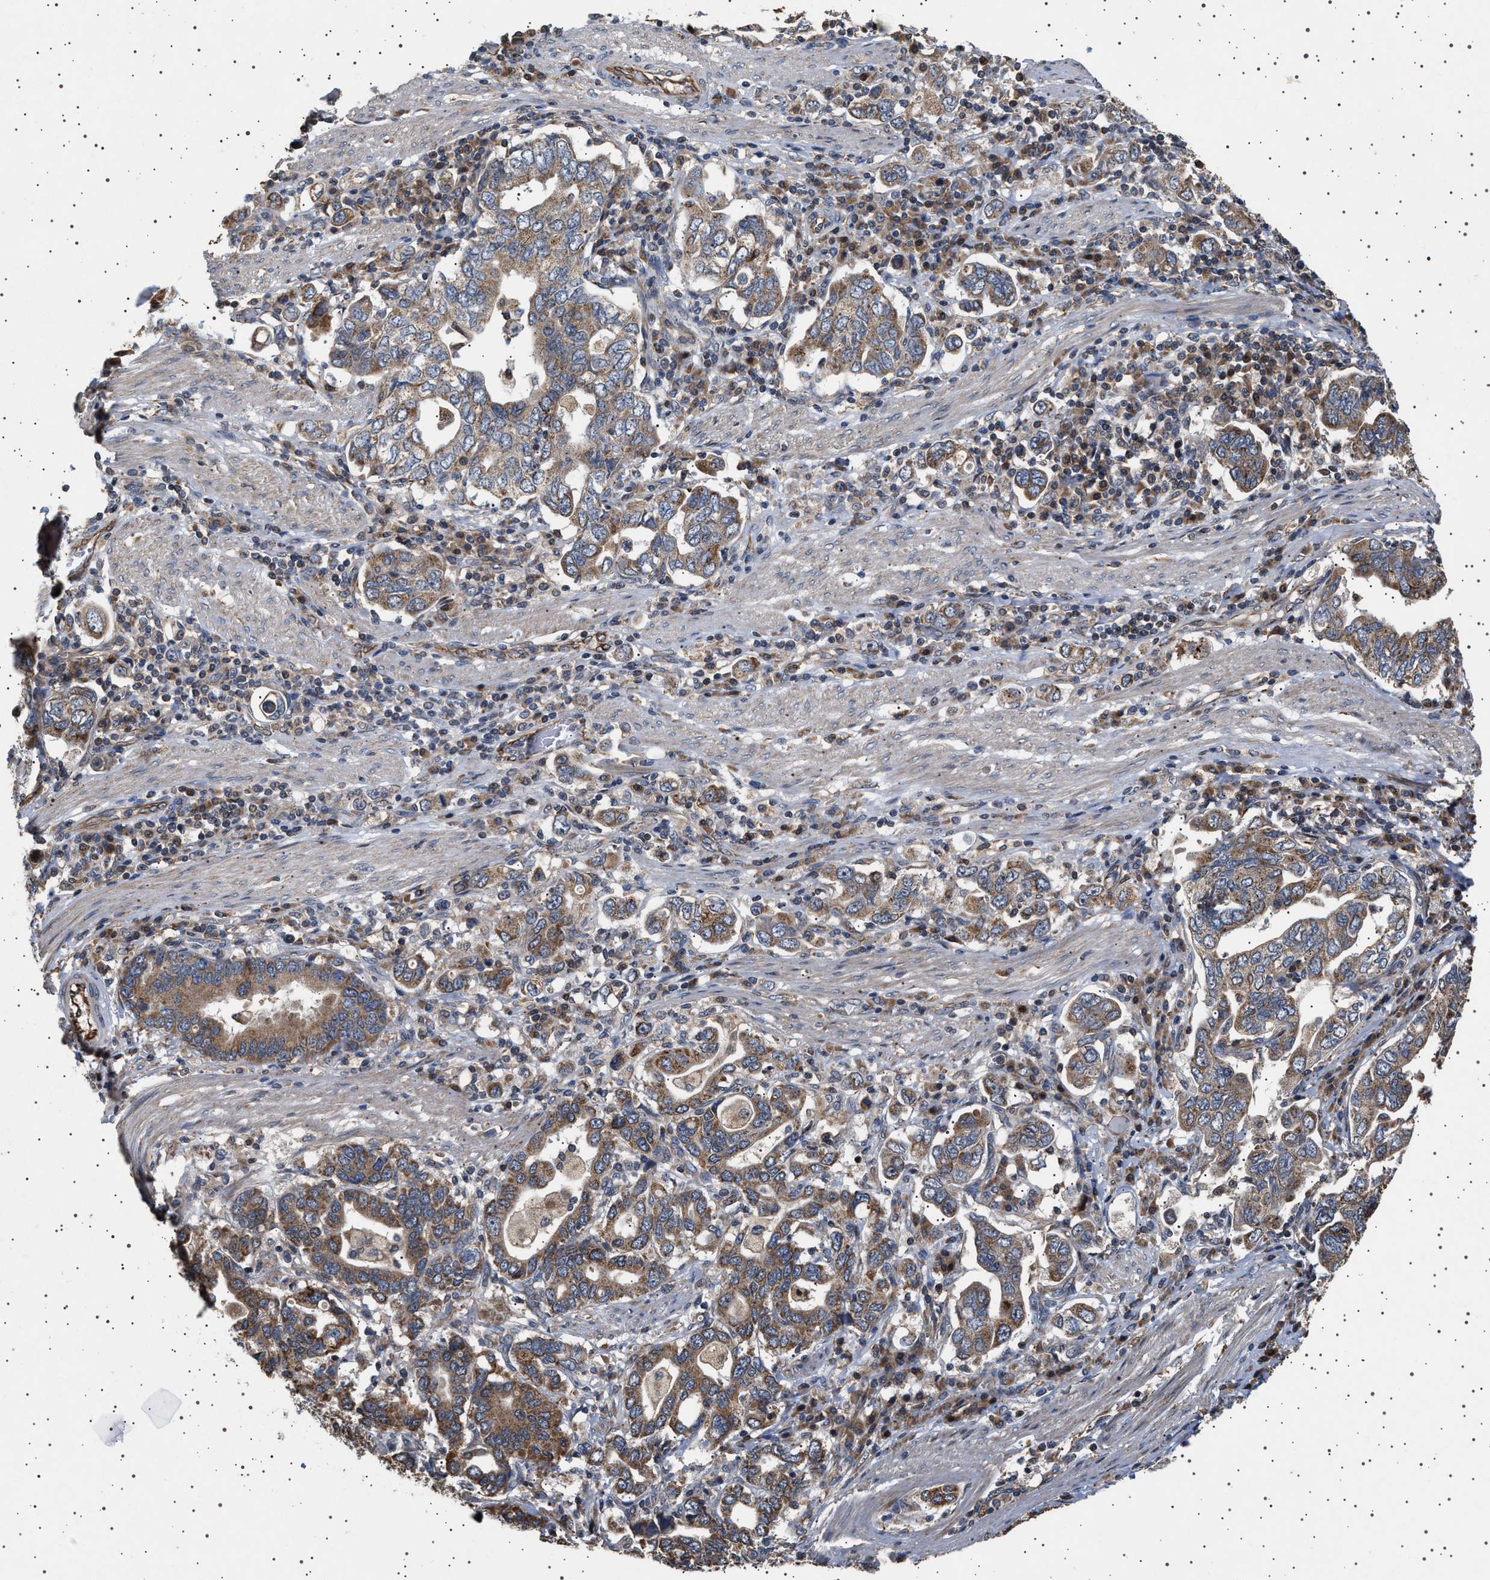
{"staining": {"intensity": "moderate", "quantity": ">75%", "location": "cytoplasmic/membranous"}, "tissue": "stomach cancer", "cell_type": "Tumor cells", "image_type": "cancer", "snomed": [{"axis": "morphology", "description": "Adenocarcinoma, NOS"}, {"axis": "topography", "description": "Stomach, upper"}], "caption": "The histopathology image displays staining of stomach adenocarcinoma, revealing moderate cytoplasmic/membranous protein expression (brown color) within tumor cells. (brown staining indicates protein expression, while blue staining denotes nuclei).", "gene": "TRUB2", "patient": {"sex": "male", "age": 62}}